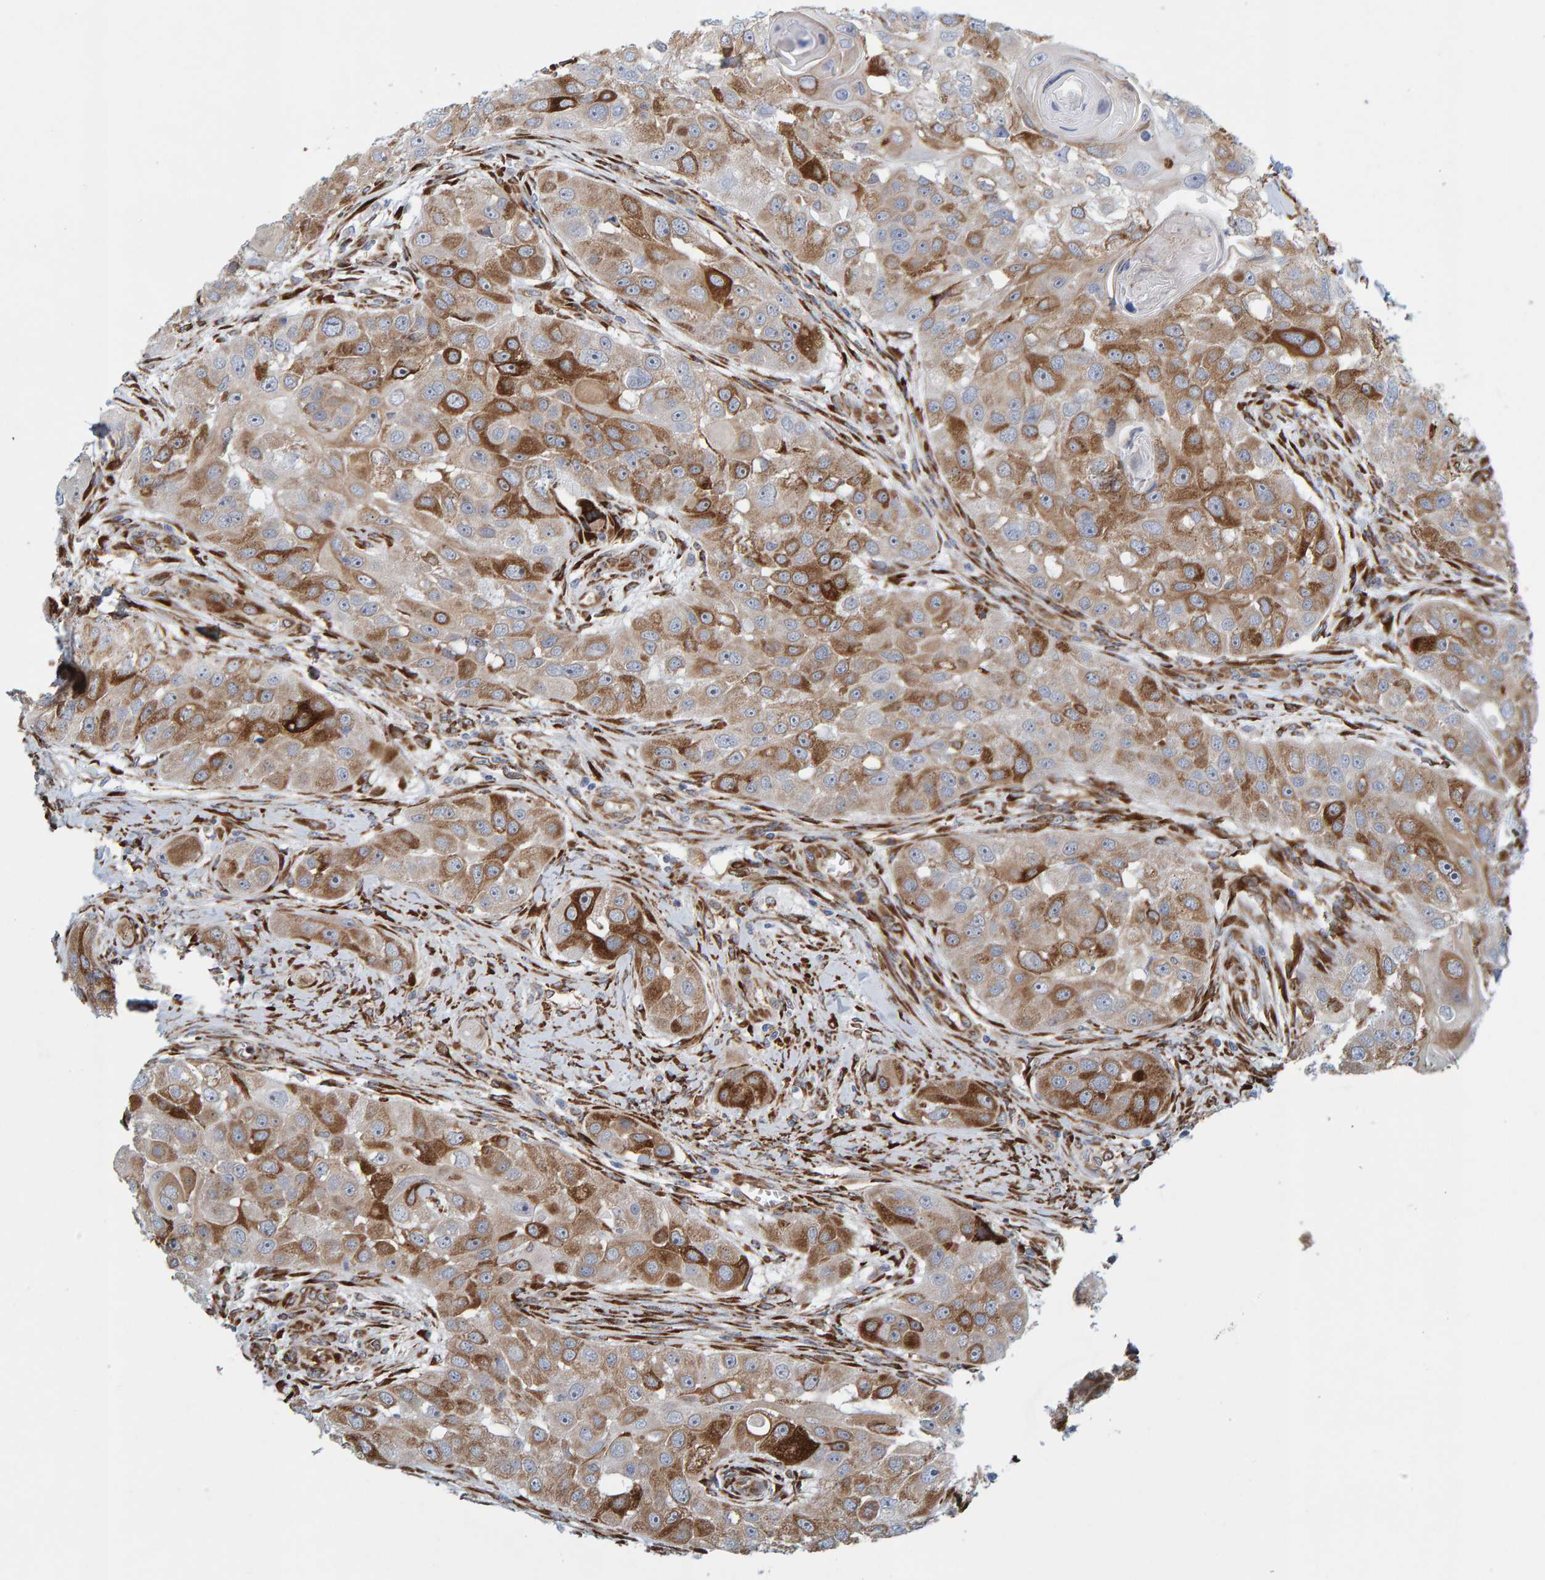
{"staining": {"intensity": "strong", "quantity": "25%-75%", "location": "cytoplasmic/membranous"}, "tissue": "head and neck cancer", "cell_type": "Tumor cells", "image_type": "cancer", "snomed": [{"axis": "morphology", "description": "Normal tissue, NOS"}, {"axis": "morphology", "description": "Squamous cell carcinoma, NOS"}, {"axis": "topography", "description": "Skeletal muscle"}, {"axis": "topography", "description": "Head-Neck"}], "caption": "Strong cytoplasmic/membranous positivity is present in about 25%-75% of tumor cells in head and neck cancer.", "gene": "MMP16", "patient": {"sex": "male", "age": 51}}